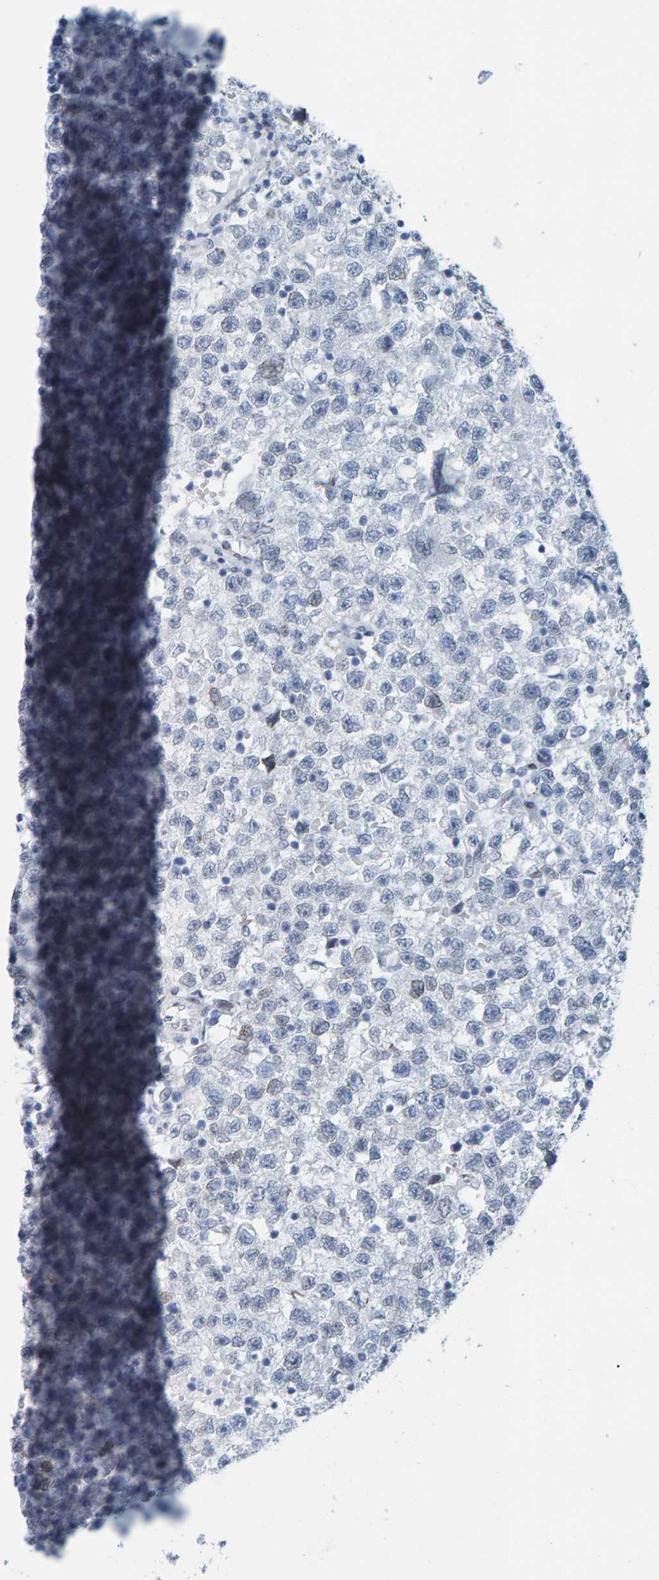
{"staining": {"intensity": "negative", "quantity": "none", "location": "none"}, "tissue": "testis cancer", "cell_type": "Tumor cells", "image_type": "cancer", "snomed": [{"axis": "morphology", "description": "Seminoma, NOS"}, {"axis": "topography", "description": "Testis"}], "caption": "Immunohistochemistry (IHC) of human testis cancer (seminoma) shows no staining in tumor cells.", "gene": "LMNB2", "patient": {"sex": "male", "age": 22}}